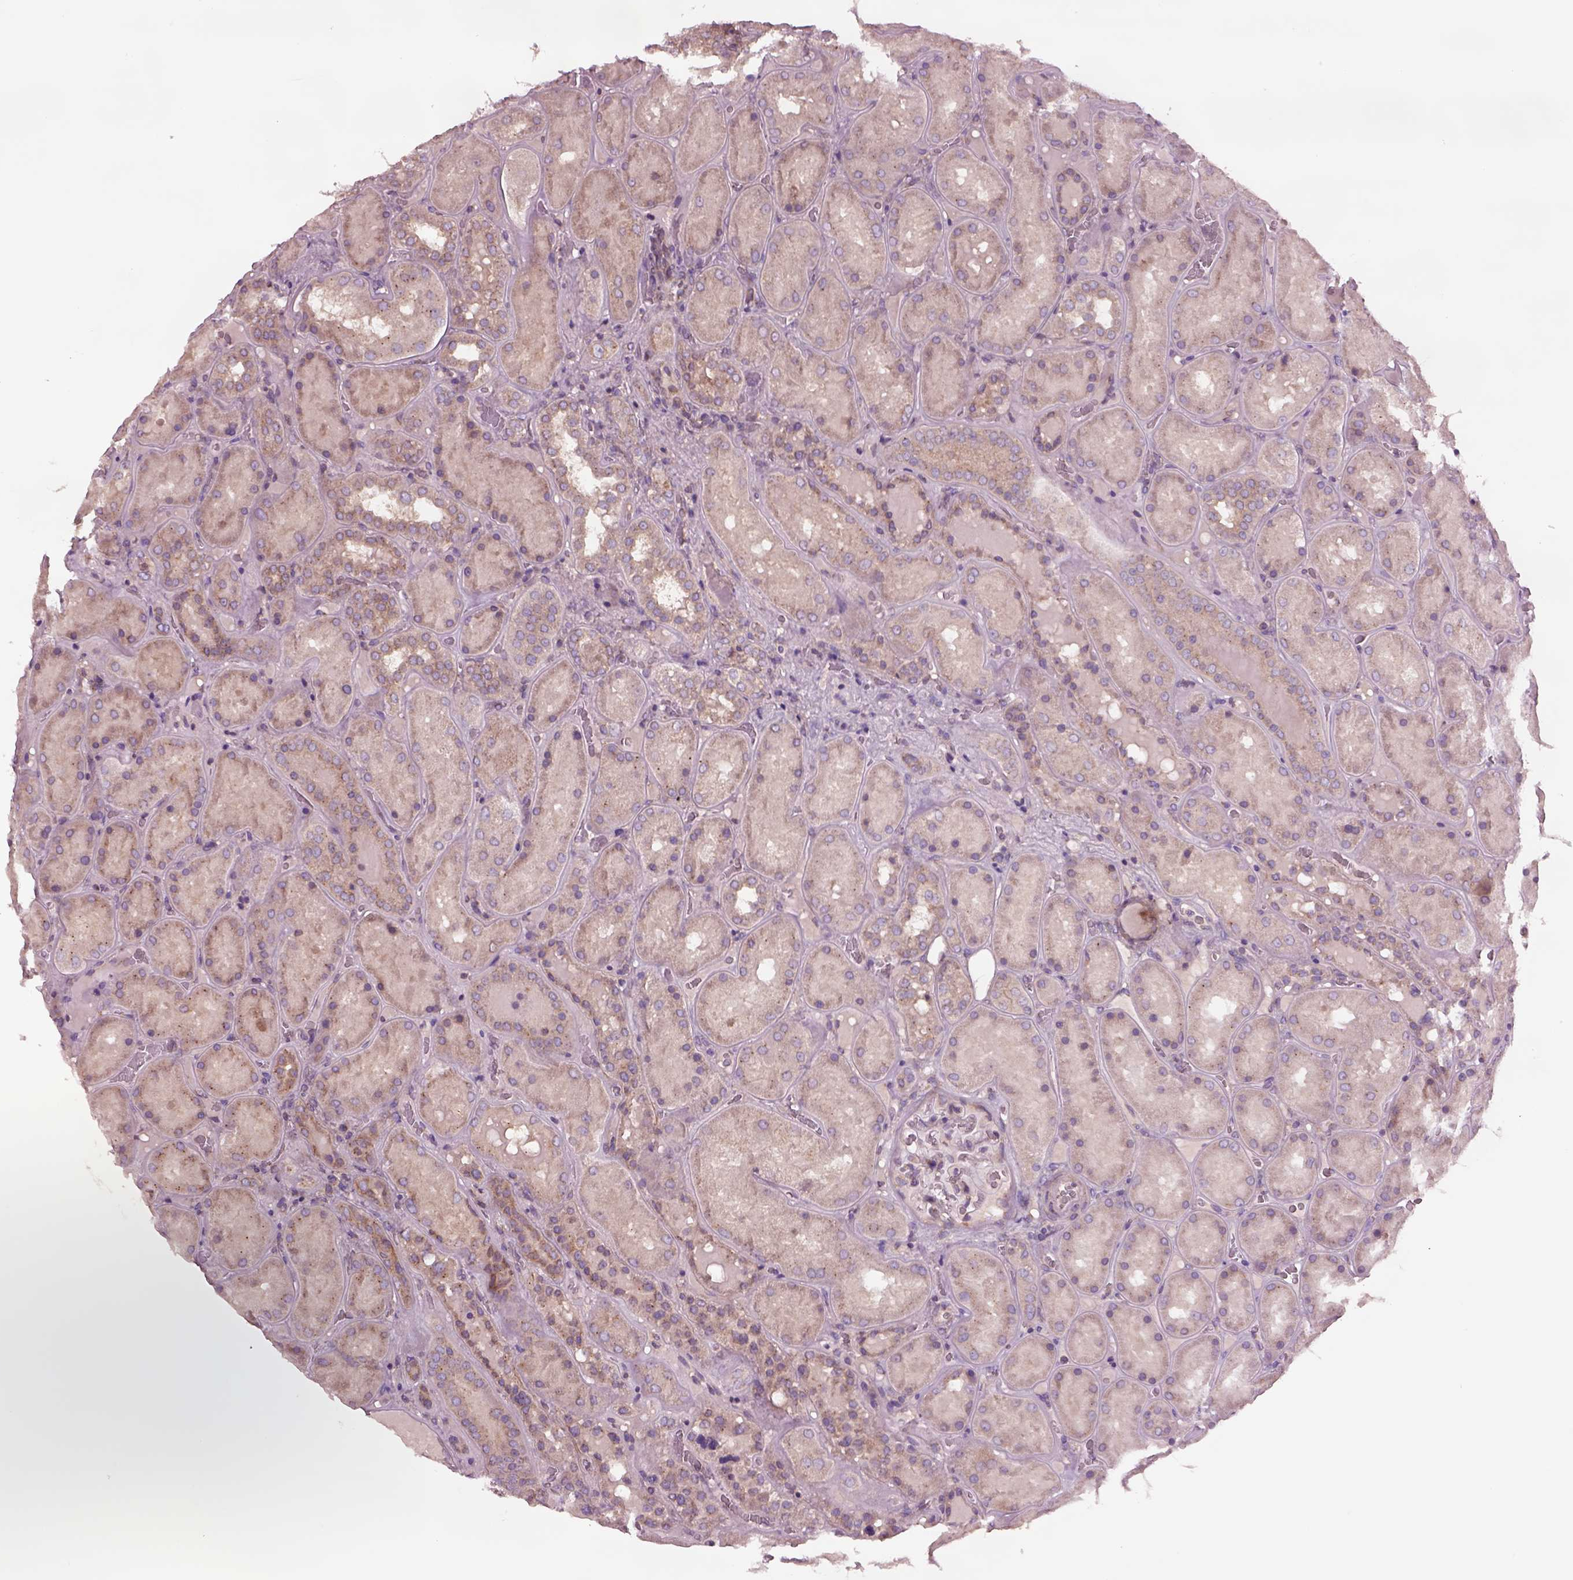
{"staining": {"intensity": "negative", "quantity": "none", "location": "none"}, "tissue": "kidney", "cell_type": "Cells in glomeruli", "image_type": "normal", "snomed": [{"axis": "morphology", "description": "Normal tissue, NOS"}, {"axis": "topography", "description": "Kidney"}], "caption": "Normal kidney was stained to show a protein in brown. There is no significant staining in cells in glomeruli. Brightfield microscopy of immunohistochemistry stained with DAB (brown) and hematoxylin (blue), captured at high magnification.", "gene": "SEC23A", "patient": {"sex": "male", "age": 73}}